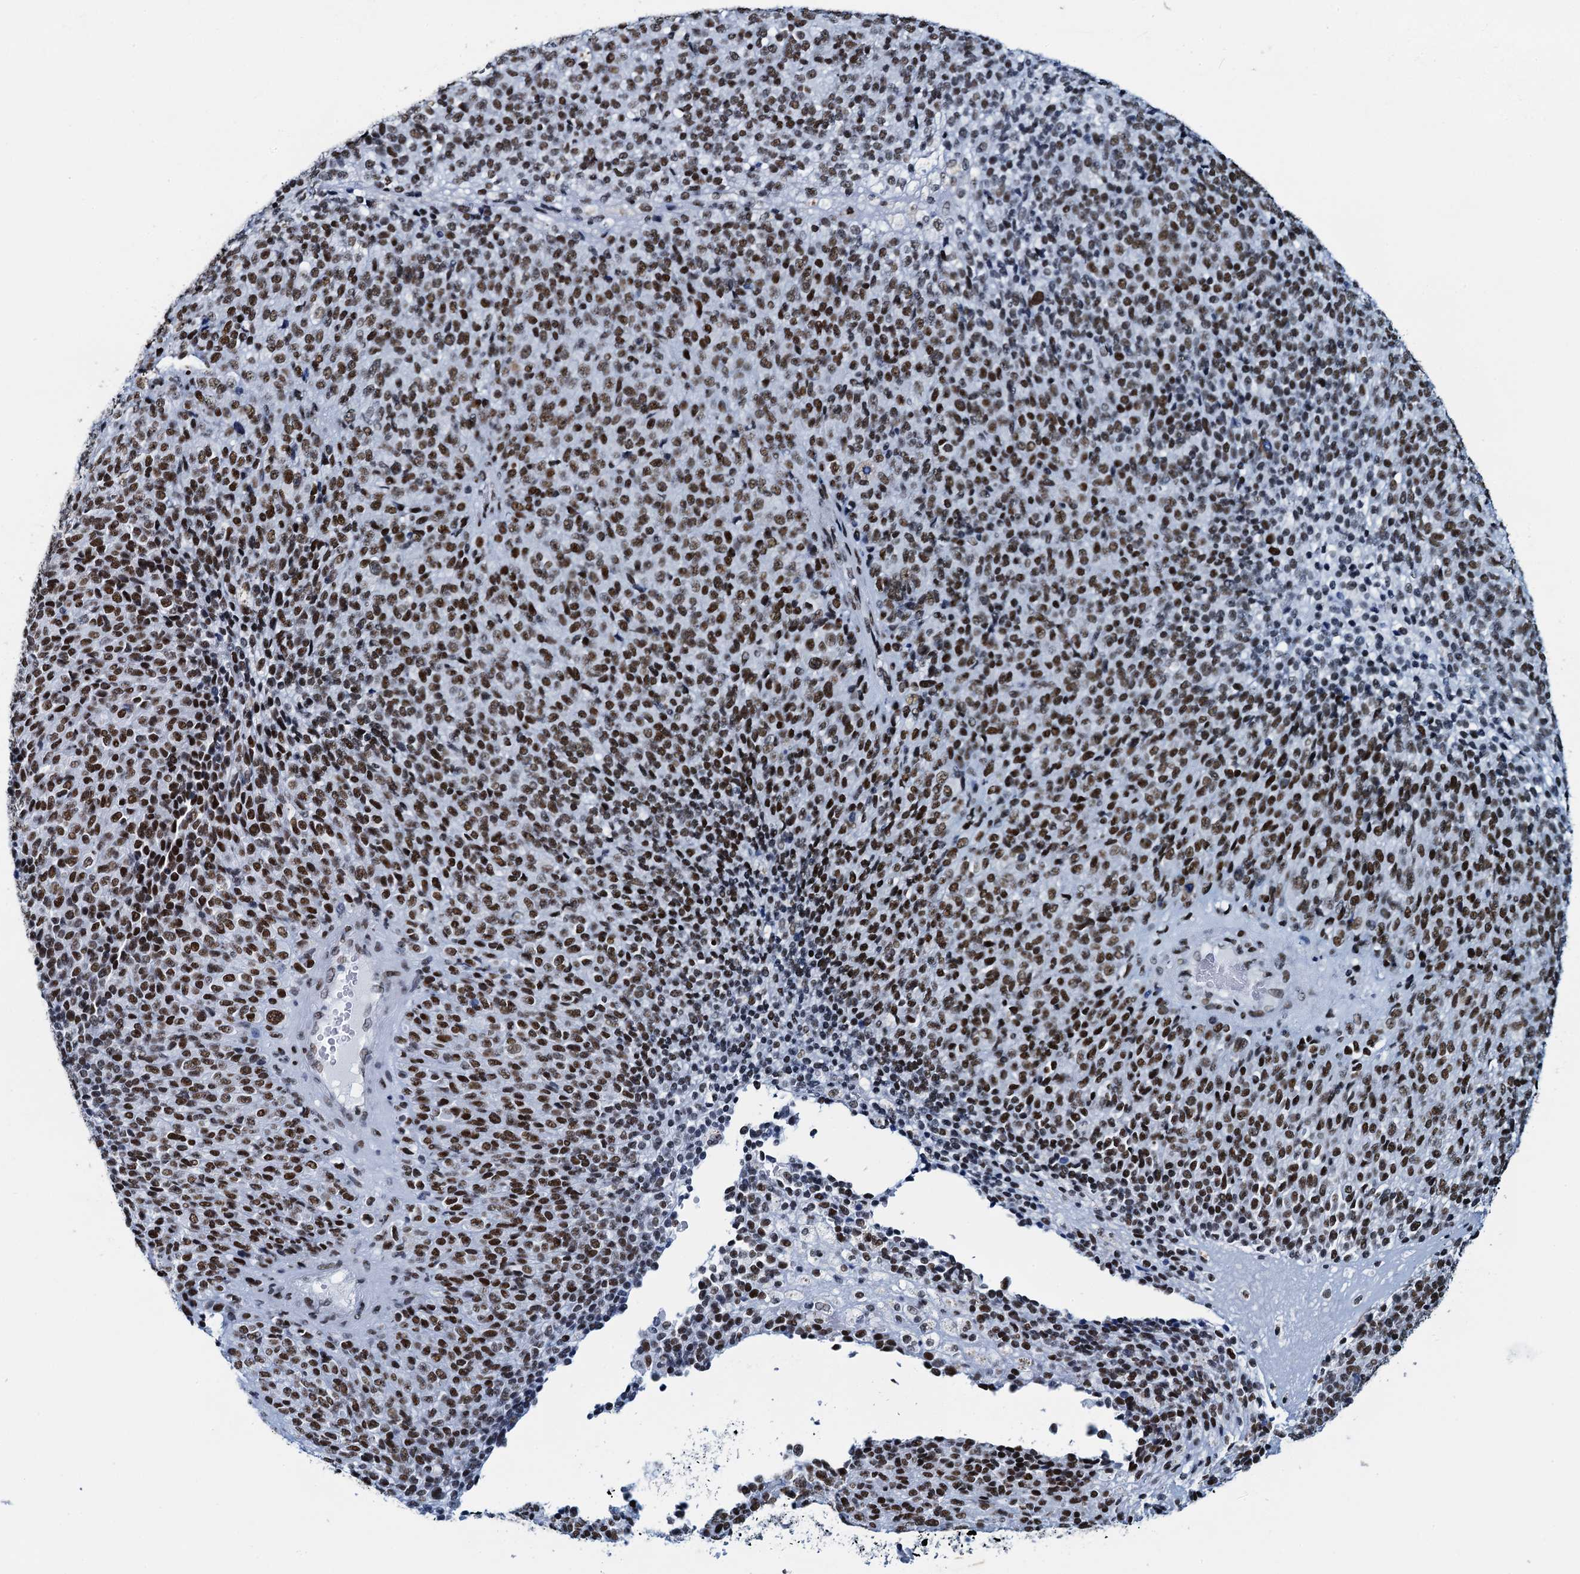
{"staining": {"intensity": "strong", "quantity": ">75%", "location": "nuclear"}, "tissue": "melanoma", "cell_type": "Tumor cells", "image_type": "cancer", "snomed": [{"axis": "morphology", "description": "Malignant melanoma, Metastatic site"}, {"axis": "topography", "description": "Brain"}], "caption": "Strong nuclear expression for a protein is identified in about >75% of tumor cells of malignant melanoma (metastatic site) using immunohistochemistry (IHC).", "gene": "HNRNPUL2", "patient": {"sex": "female", "age": 56}}